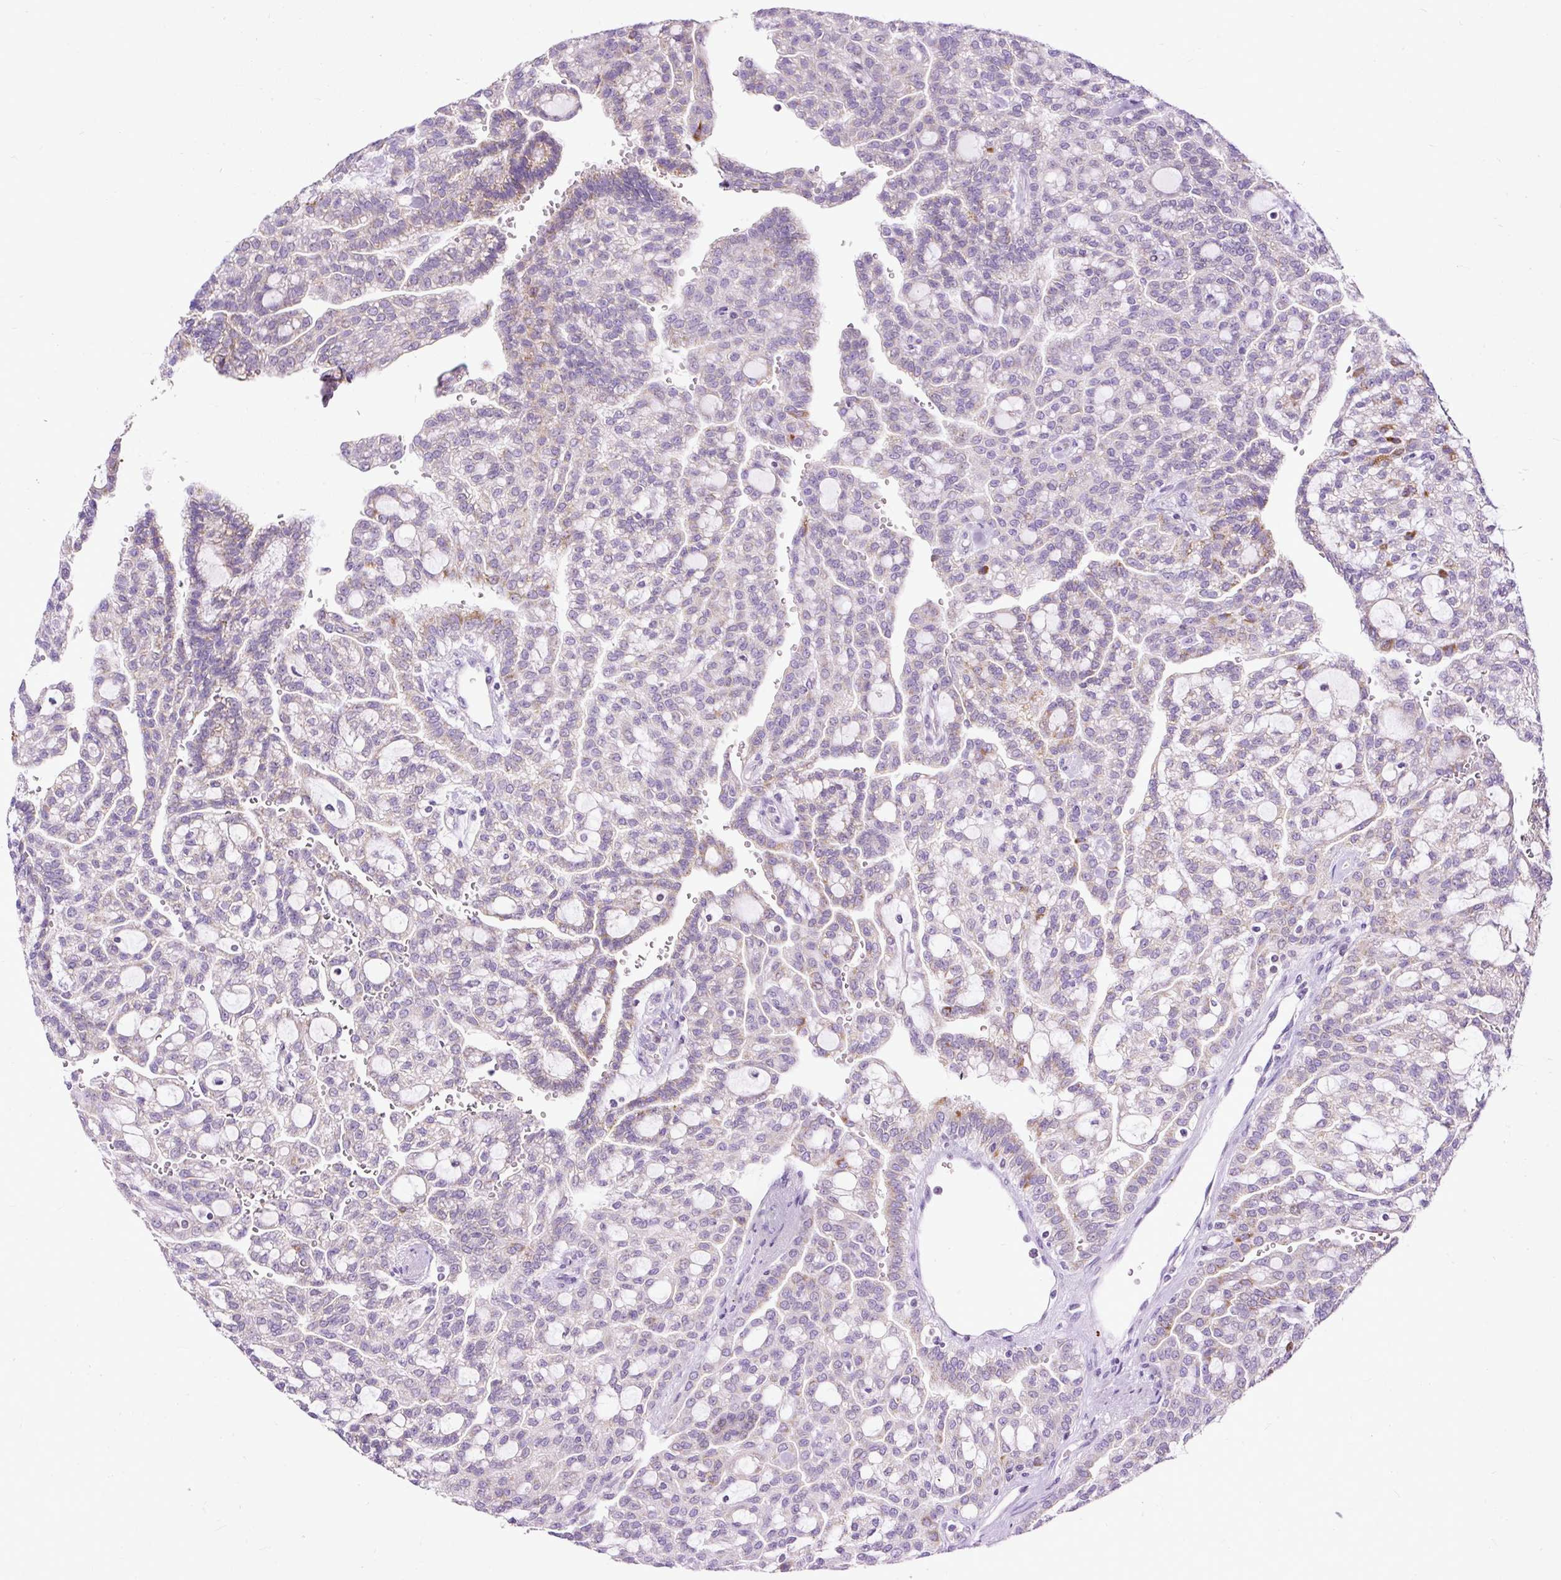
{"staining": {"intensity": "moderate", "quantity": "25%-75%", "location": "cytoplasmic/membranous"}, "tissue": "renal cancer", "cell_type": "Tumor cells", "image_type": "cancer", "snomed": [{"axis": "morphology", "description": "Adenocarcinoma, NOS"}, {"axis": "topography", "description": "Kidney"}], "caption": "Immunohistochemical staining of renal cancer (adenocarcinoma) demonstrates medium levels of moderate cytoplasmic/membranous positivity in about 25%-75% of tumor cells.", "gene": "FMC1", "patient": {"sex": "male", "age": 63}}